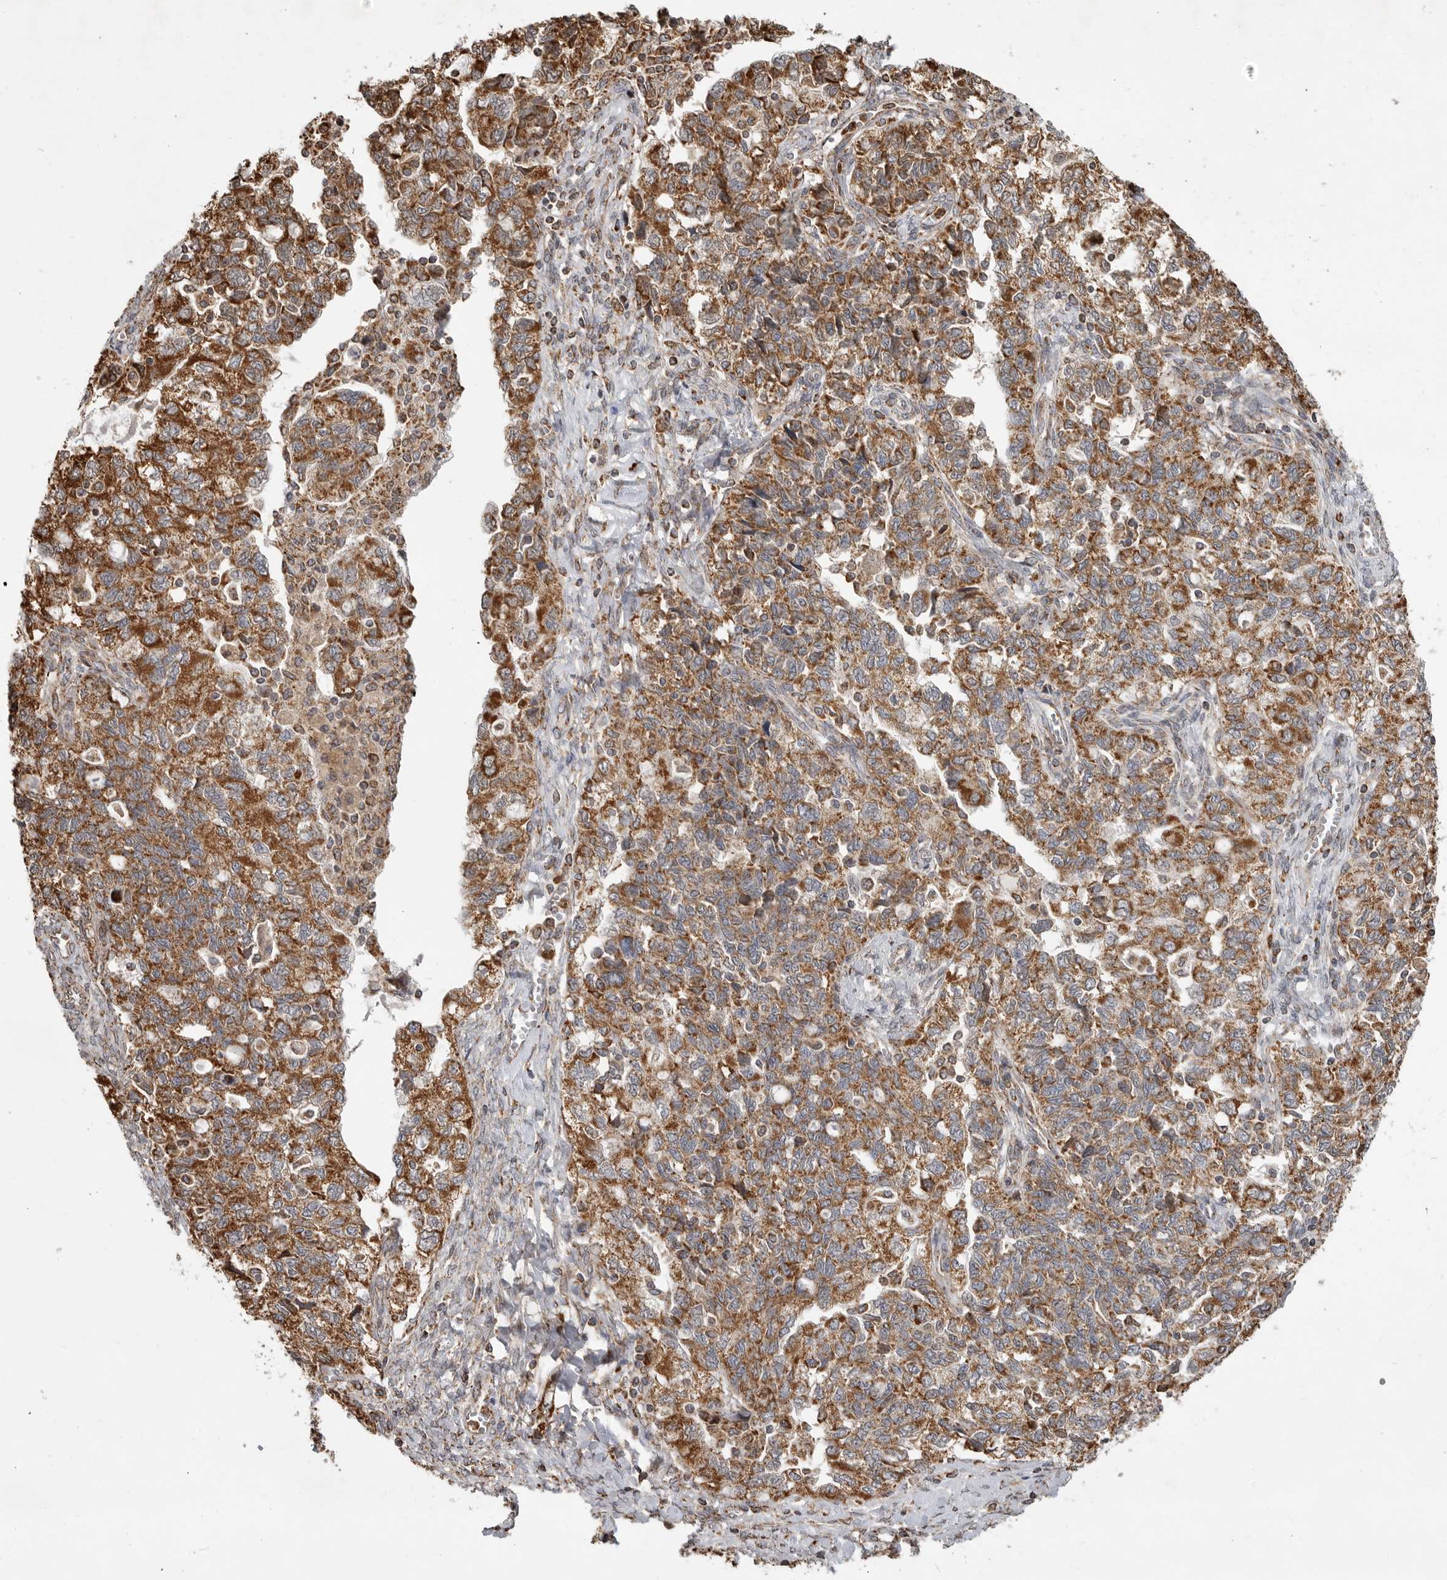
{"staining": {"intensity": "strong", "quantity": ">75%", "location": "cytoplasmic/membranous"}, "tissue": "ovarian cancer", "cell_type": "Tumor cells", "image_type": "cancer", "snomed": [{"axis": "morphology", "description": "Carcinoma, NOS"}, {"axis": "morphology", "description": "Cystadenocarcinoma, serous, NOS"}, {"axis": "topography", "description": "Ovary"}], "caption": "Ovarian carcinoma stained with IHC displays strong cytoplasmic/membranous positivity in approximately >75% of tumor cells. Using DAB (brown) and hematoxylin (blue) stains, captured at high magnification using brightfield microscopy.", "gene": "GCNT2", "patient": {"sex": "female", "age": 69}}